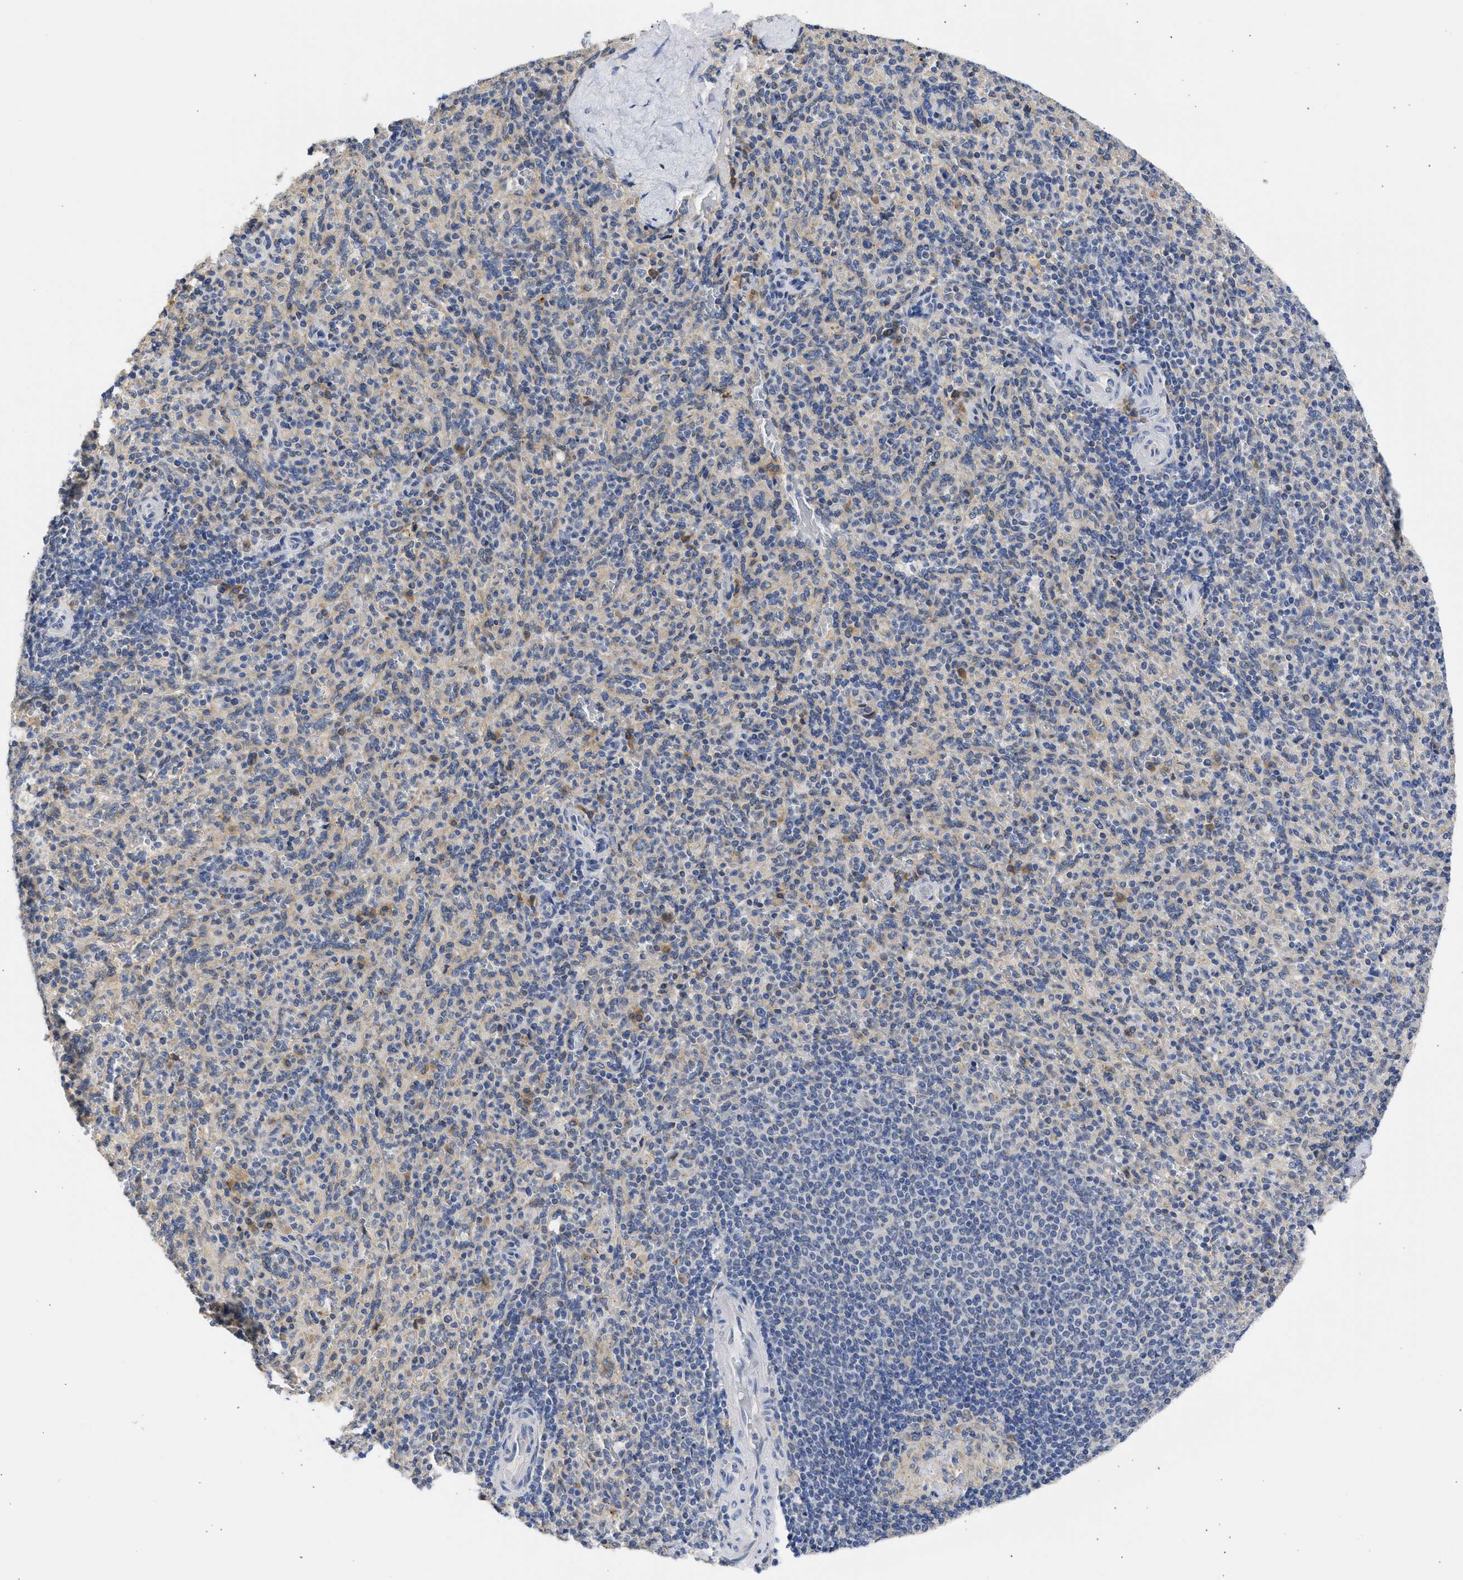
{"staining": {"intensity": "weak", "quantity": "<25%", "location": "cytoplasmic/membranous"}, "tissue": "spleen", "cell_type": "Cells in red pulp", "image_type": "normal", "snomed": [{"axis": "morphology", "description": "Normal tissue, NOS"}, {"axis": "topography", "description": "Spleen"}], "caption": "Immunohistochemical staining of benign spleen shows no significant expression in cells in red pulp.", "gene": "TMED1", "patient": {"sex": "male", "age": 36}}